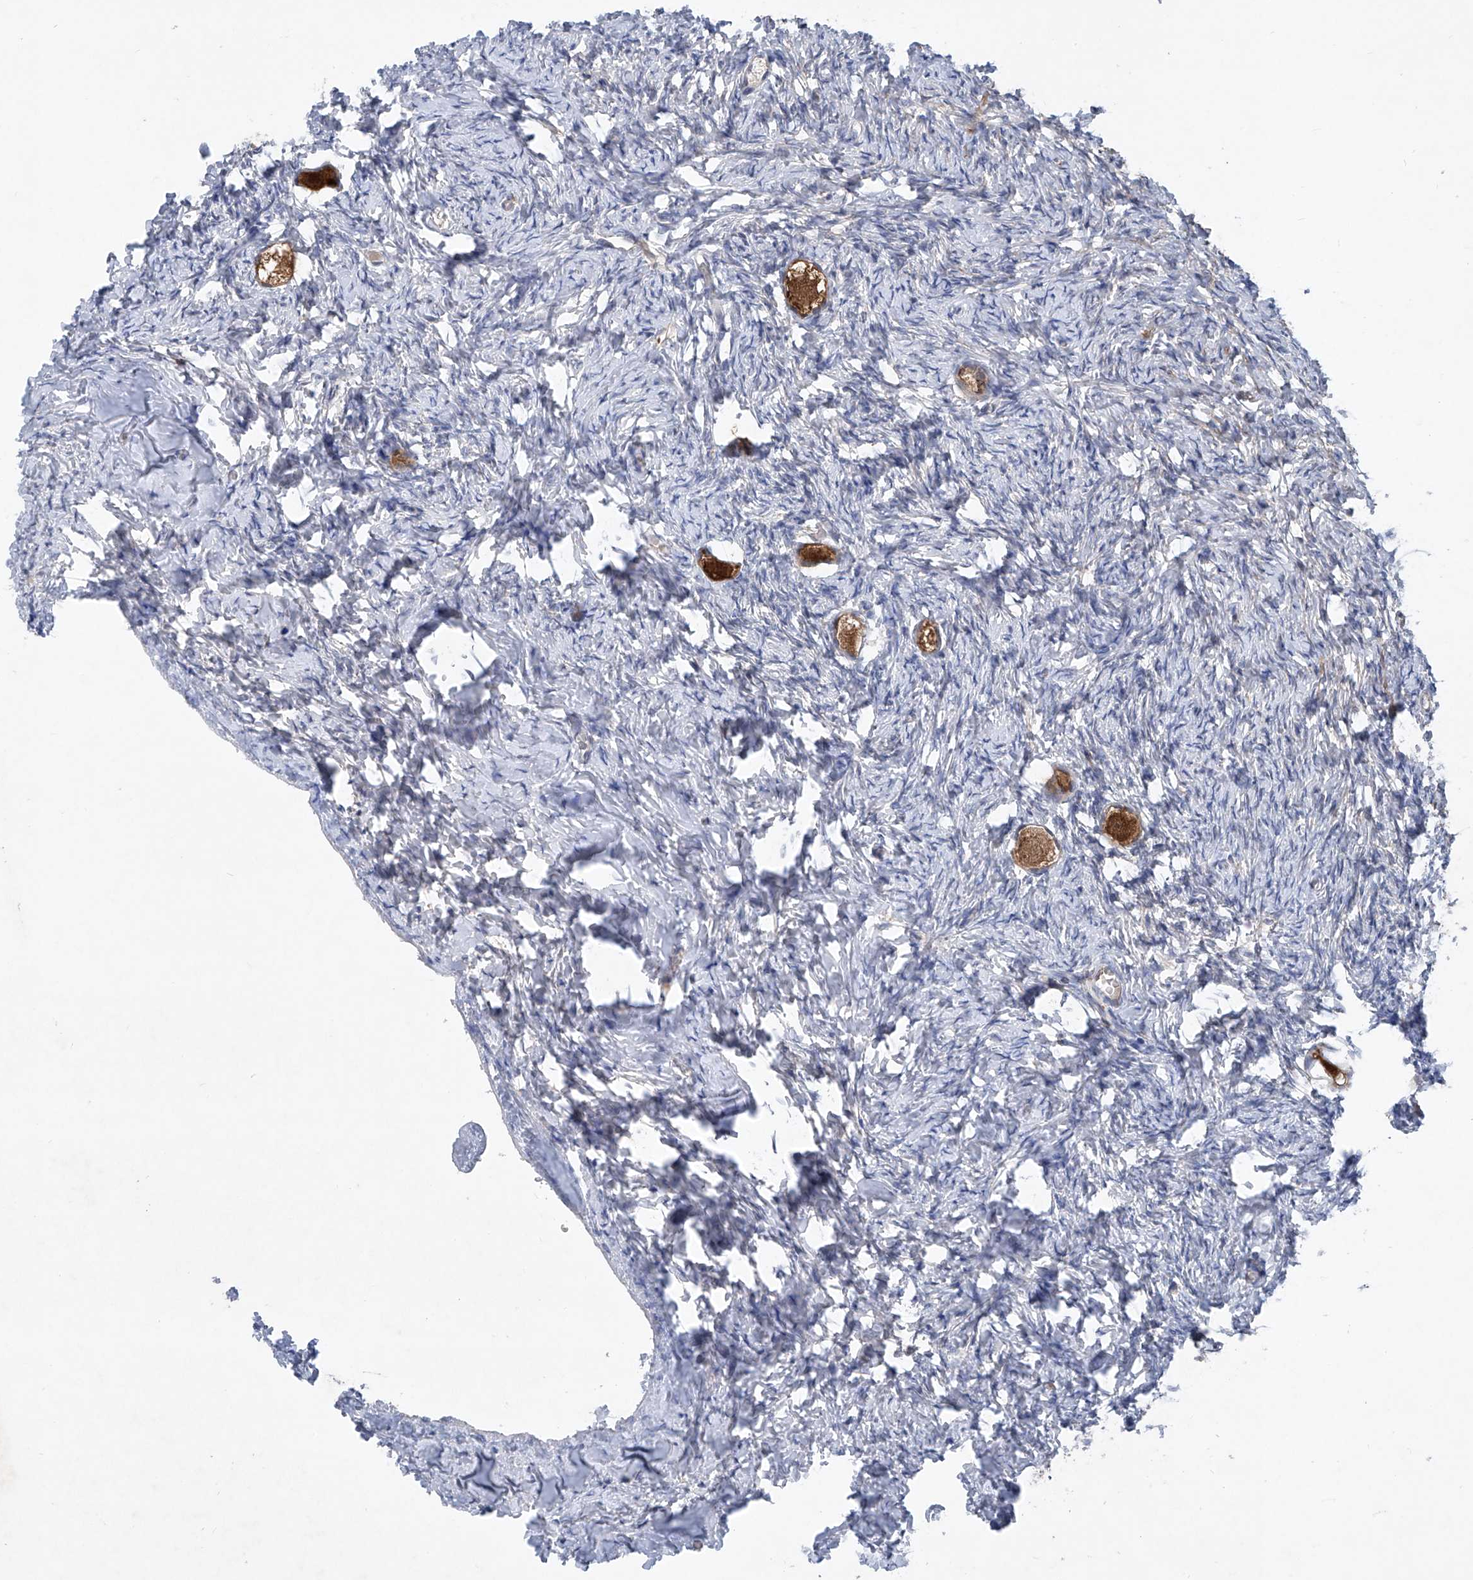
{"staining": {"intensity": "moderate", "quantity": ">75%", "location": "cytoplasmic/membranous"}, "tissue": "ovary", "cell_type": "Follicle cells", "image_type": "normal", "snomed": [{"axis": "morphology", "description": "Normal tissue, NOS"}, {"axis": "topography", "description": "Ovary"}], "caption": "Moderate cytoplasmic/membranous protein expression is present in approximately >75% of follicle cells in ovary.", "gene": "NT5C3A", "patient": {"sex": "female", "age": 27}}